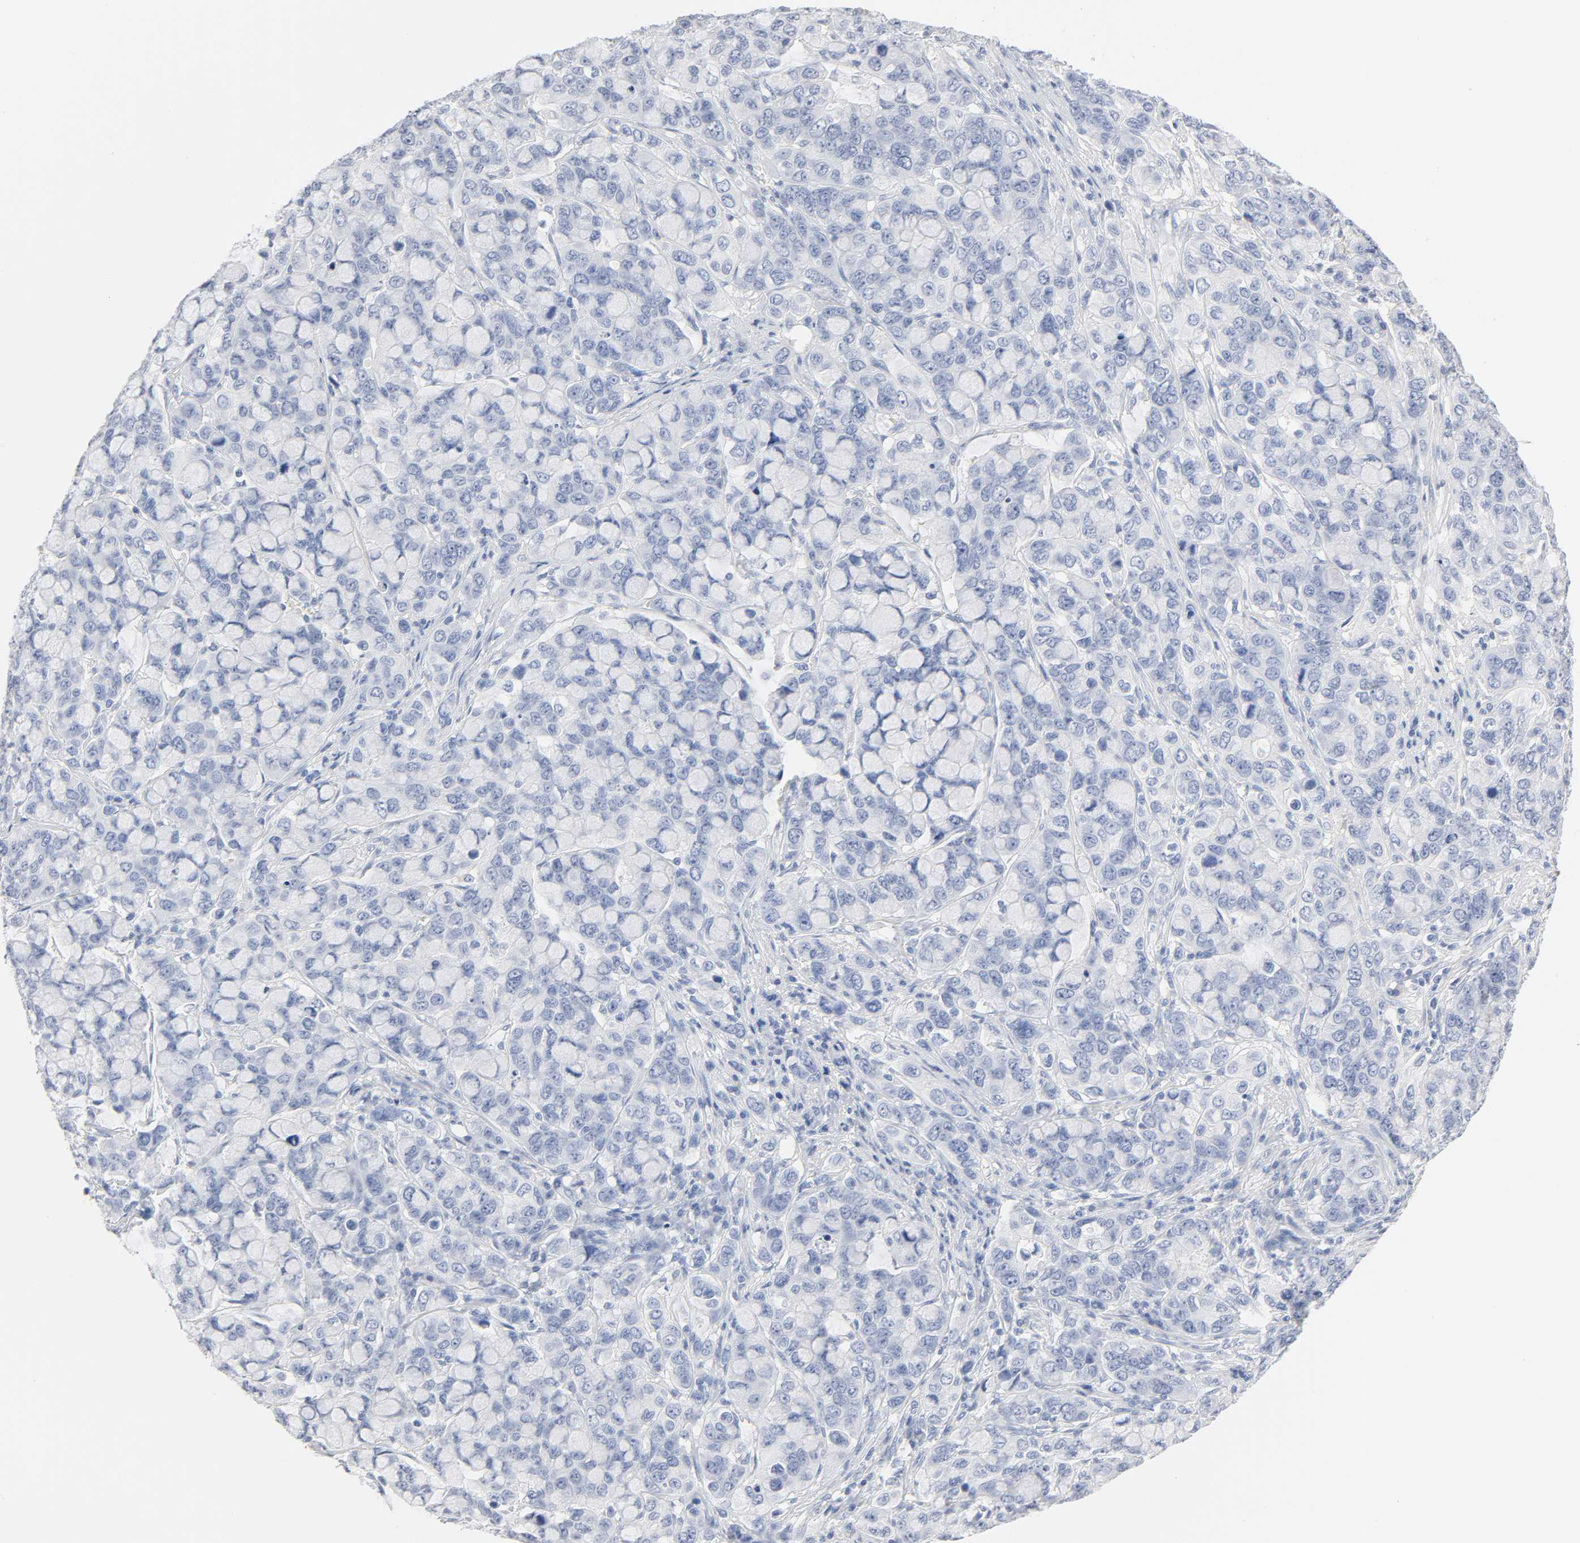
{"staining": {"intensity": "negative", "quantity": "none", "location": "none"}, "tissue": "stomach cancer", "cell_type": "Tumor cells", "image_type": "cancer", "snomed": [{"axis": "morphology", "description": "Adenocarcinoma, NOS"}, {"axis": "topography", "description": "Stomach, lower"}], "caption": "Adenocarcinoma (stomach) stained for a protein using immunohistochemistry displays no positivity tumor cells.", "gene": "ACP3", "patient": {"sex": "male", "age": 84}}